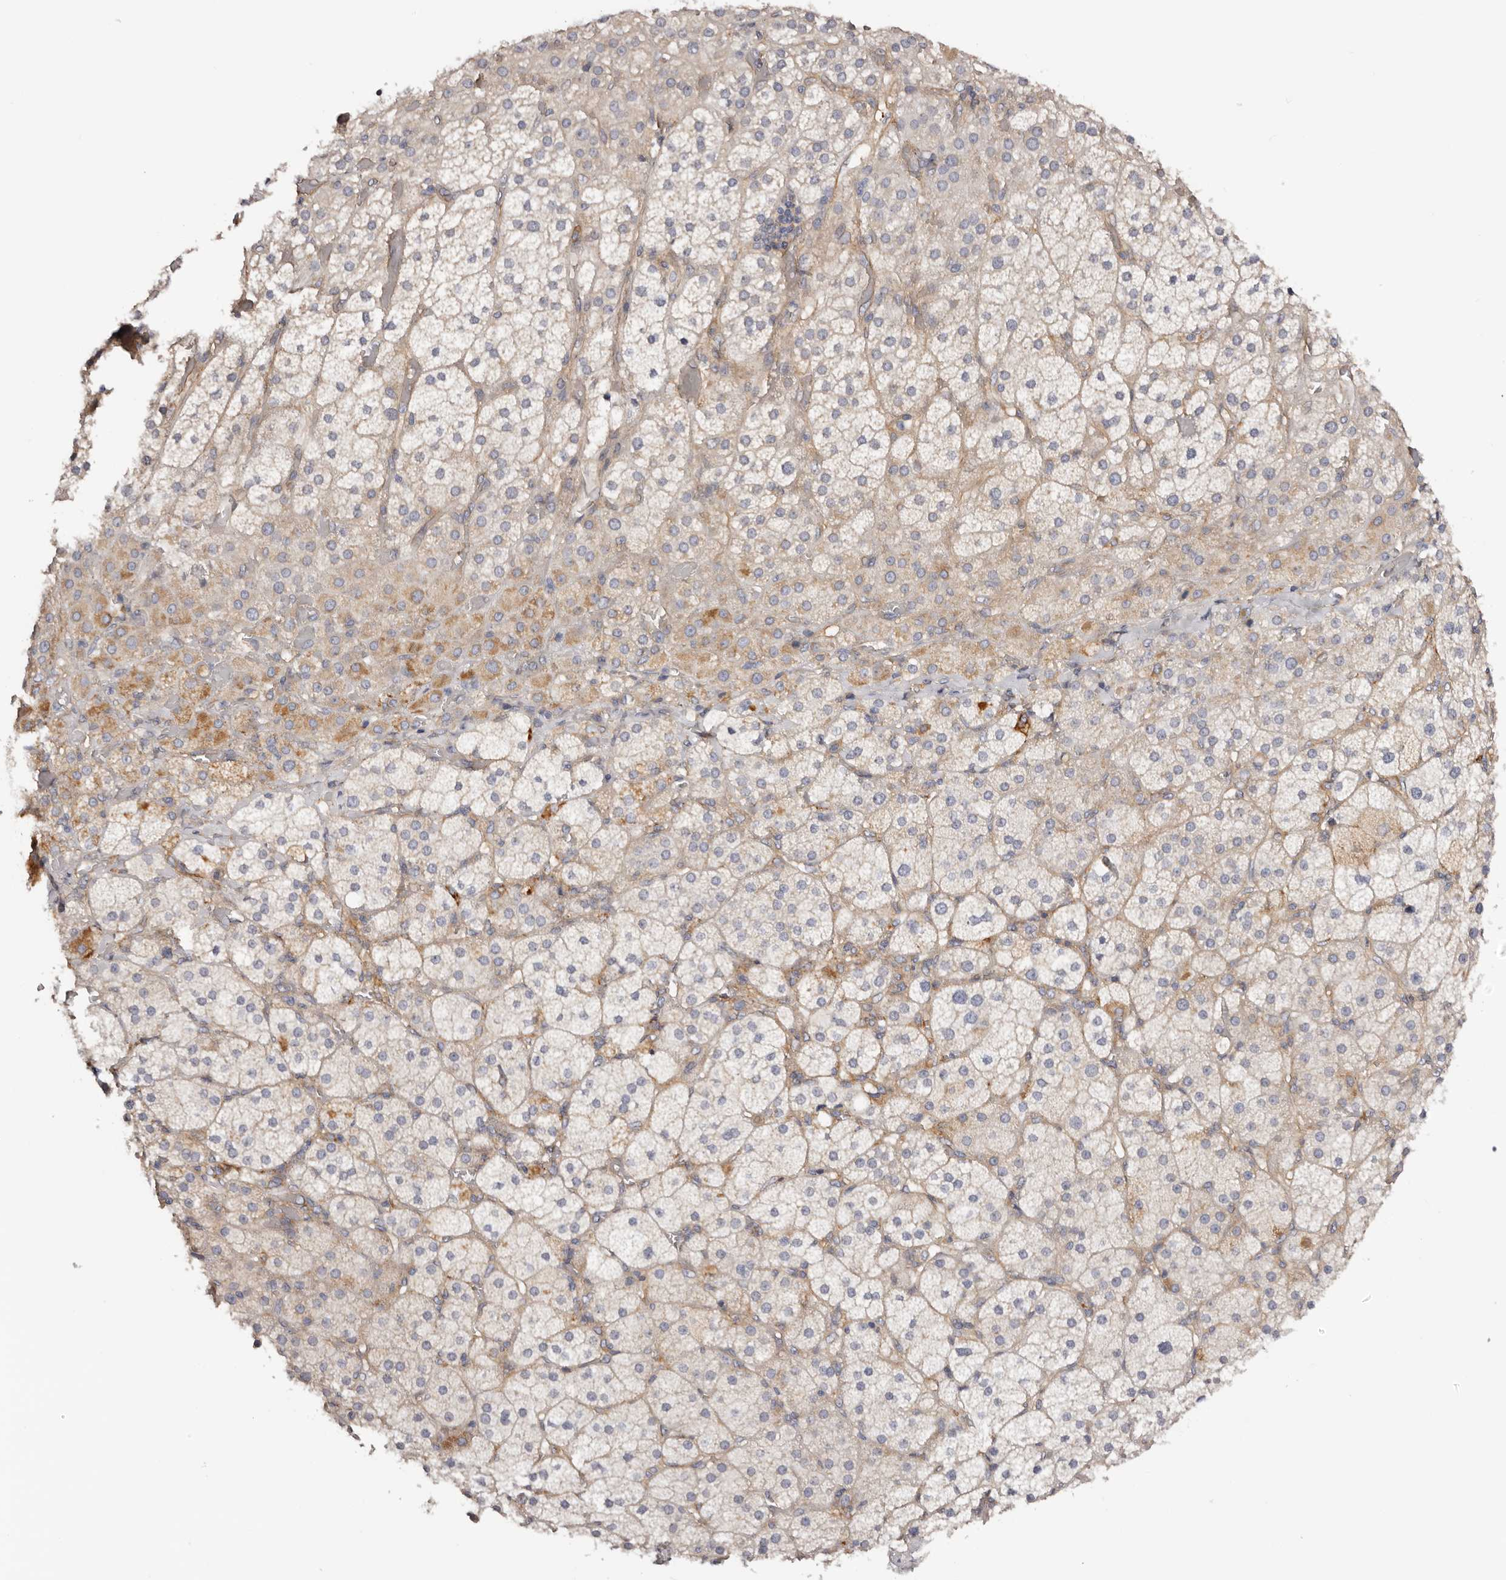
{"staining": {"intensity": "strong", "quantity": "<25%", "location": "cytoplasmic/membranous"}, "tissue": "adrenal gland", "cell_type": "Glandular cells", "image_type": "normal", "snomed": [{"axis": "morphology", "description": "Normal tissue, NOS"}, {"axis": "topography", "description": "Adrenal gland"}], "caption": "Immunohistochemical staining of normal adrenal gland displays strong cytoplasmic/membranous protein staining in approximately <25% of glandular cells.", "gene": "DMRT2", "patient": {"sex": "male", "age": 57}}